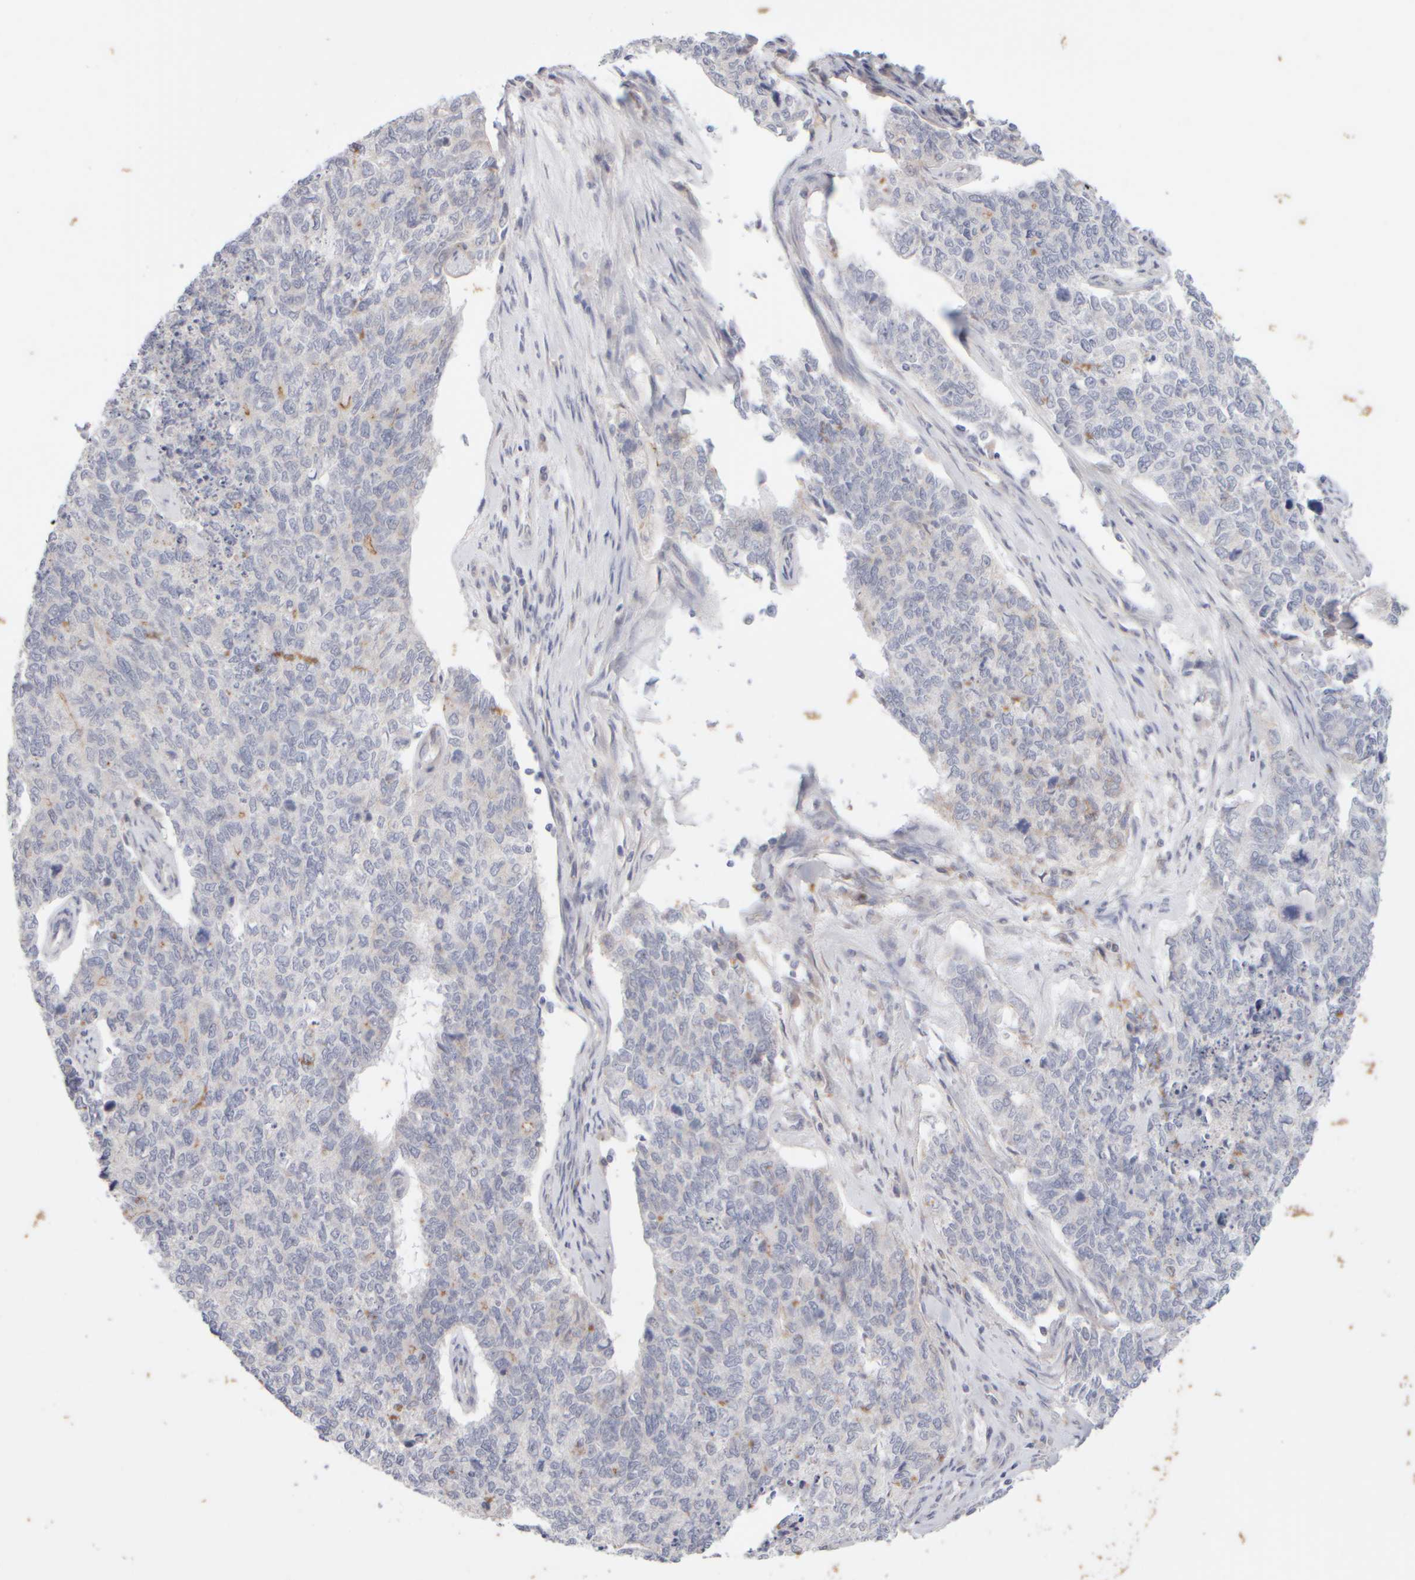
{"staining": {"intensity": "negative", "quantity": "none", "location": "none"}, "tissue": "cervical cancer", "cell_type": "Tumor cells", "image_type": "cancer", "snomed": [{"axis": "morphology", "description": "Squamous cell carcinoma, NOS"}, {"axis": "topography", "description": "Cervix"}], "caption": "High power microscopy micrograph of an immunohistochemistry photomicrograph of cervical squamous cell carcinoma, revealing no significant expression in tumor cells.", "gene": "GOPC", "patient": {"sex": "female", "age": 63}}